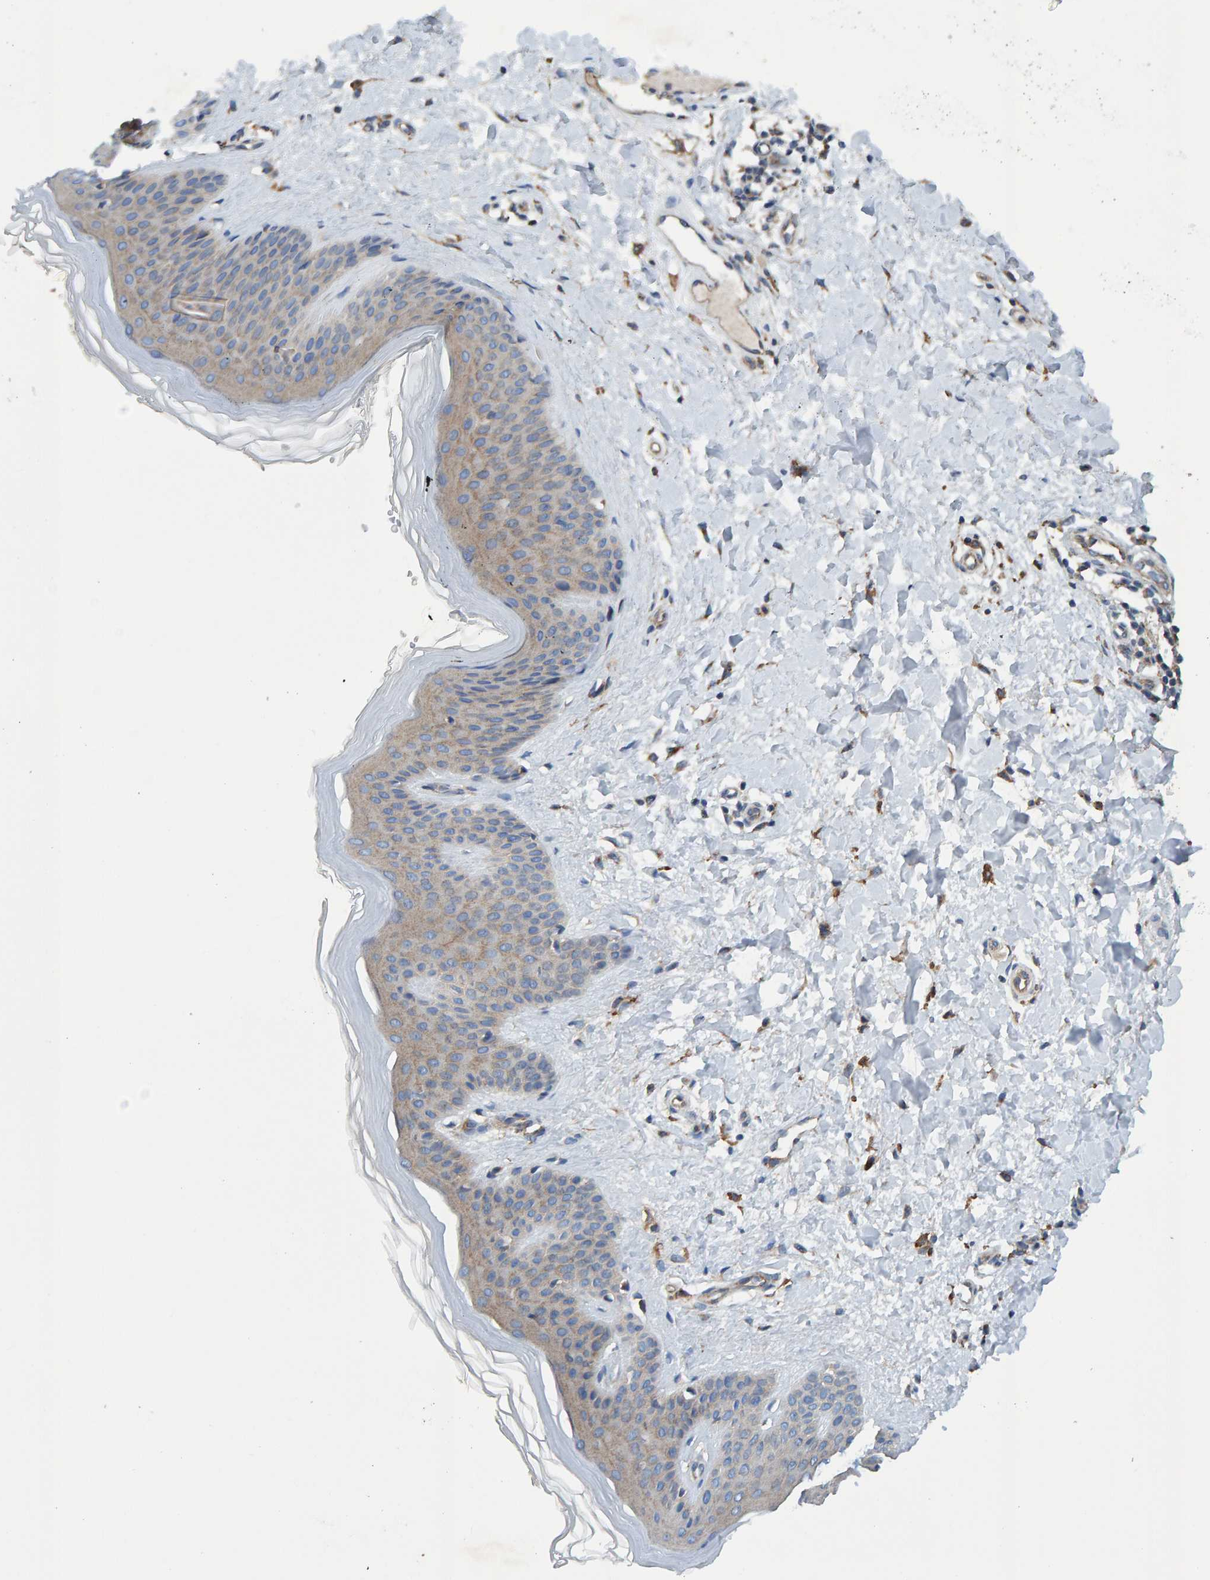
{"staining": {"intensity": "moderate", "quantity": ">75%", "location": "cytoplasmic/membranous"}, "tissue": "skin", "cell_type": "Fibroblasts", "image_type": "normal", "snomed": [{"axis": "morphology", "description": "Normal tissue, NOS"}, {"axis": "morphology", "description": "Malignant melanoma, Metastatic site"}, {"axis": "topography", "description": "Skin"}], "caption": "Skin was stained to show a protein in brown. There is medium levels of moderate cytoplasmic/membranous positivity in about >75% of fibroblasts.", "gene": "MKLN1", "patient": {"sex": "male", "age": 41}}